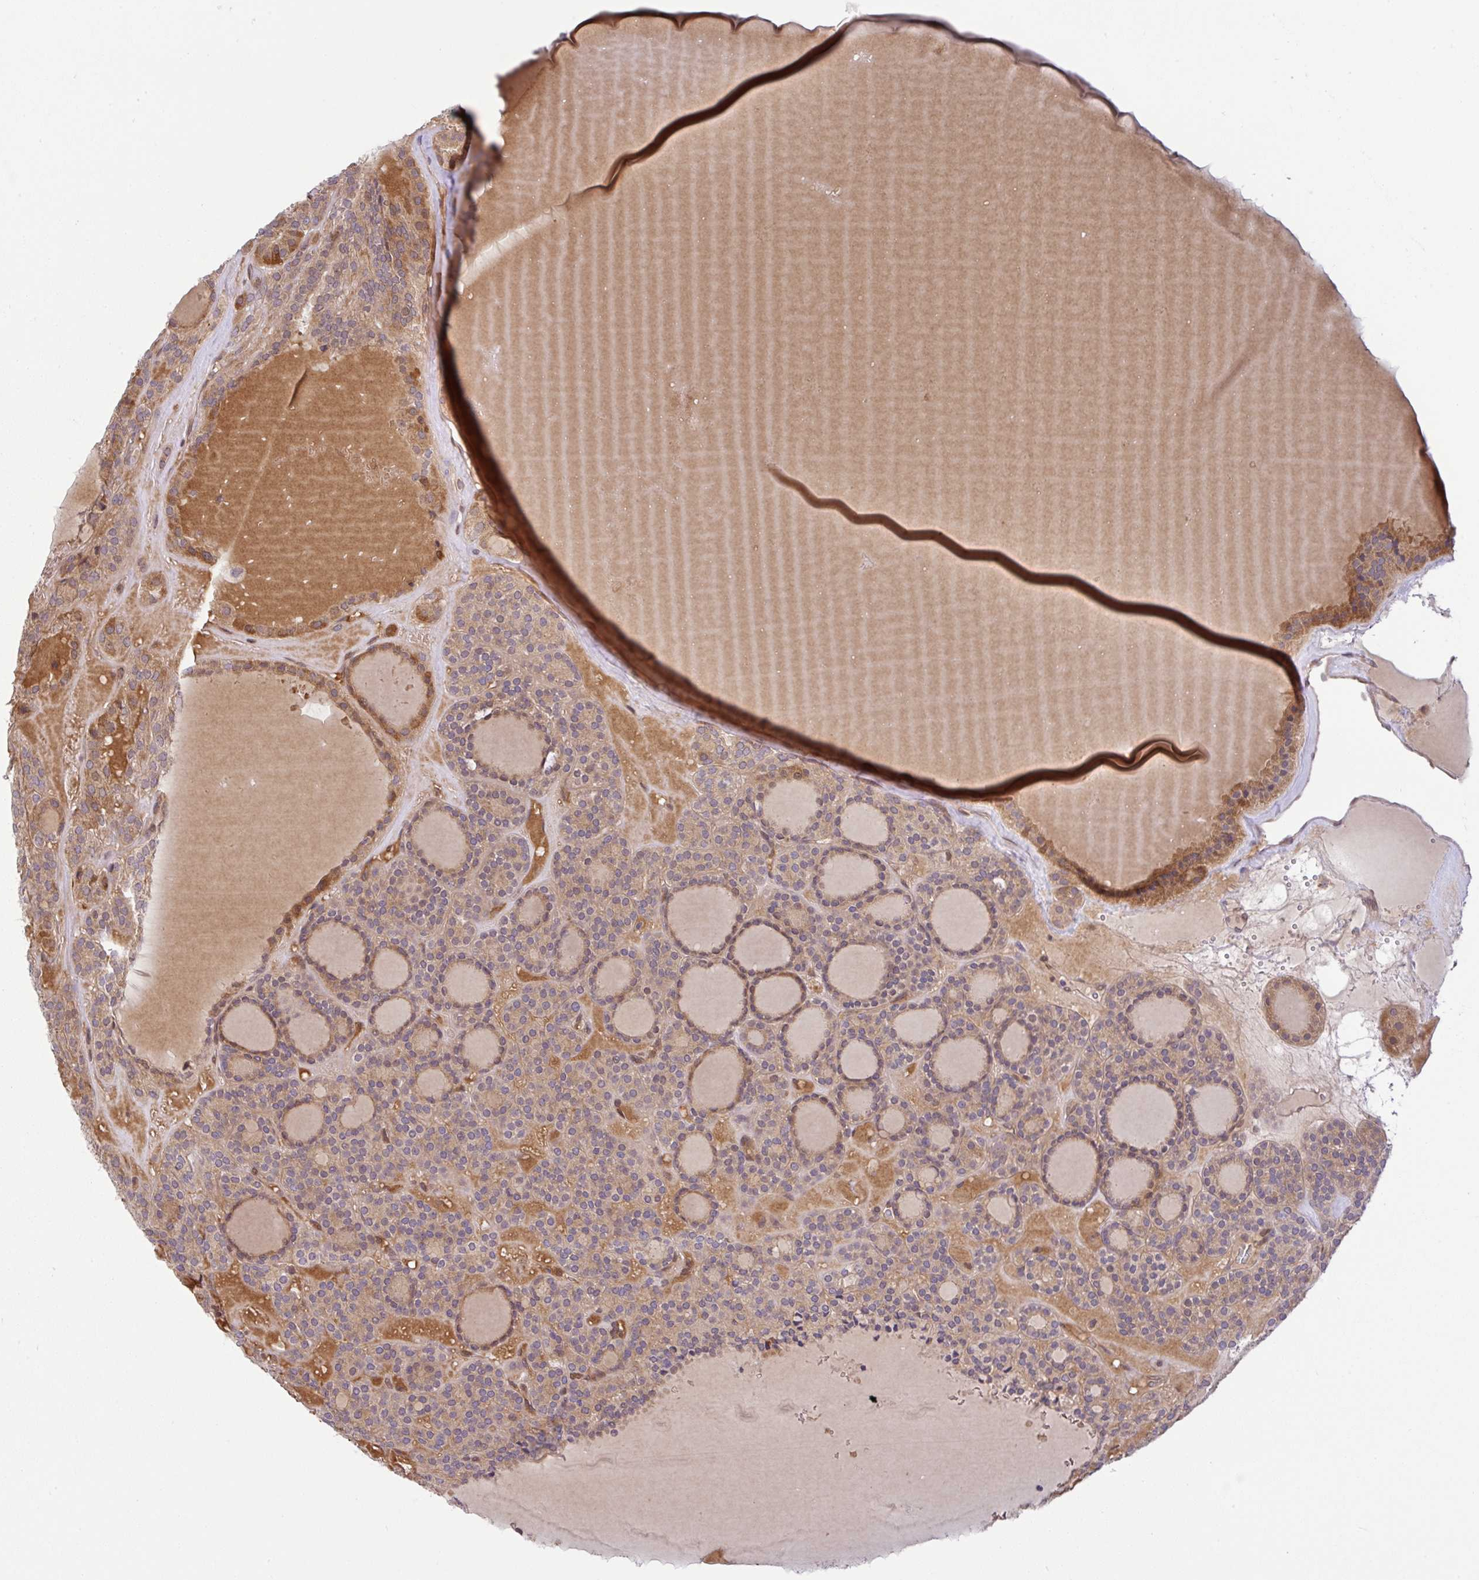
{"staining": {"intensity": "weak", "quantity": ">75%", "location": "cytoplasmic/membranous"}, "tissue": "thyroid cancer", "cell_type": "Tumor cells", "image_type": "cancer", "snomed": [{"axis": "morphology", "description": "Follicular adenoma carcinoma, NOS"}, {"axis": "topography", "description": "Thyroid gland"}], "caption": "High-magnification brightfield microscopy of thyroid cancer stained with DAB (brown) and counterstained with hematoxylin (blue). tumor cells exhibit weak cytoplasmic/membranous staining is present in about>75% of cells. (DAB (3,3'-diaminobenzidine) = brown stain, brightfield microscopy at high magnification).", "gene": "UBE4A", "patient": {"sex": "female", "age": 63}}